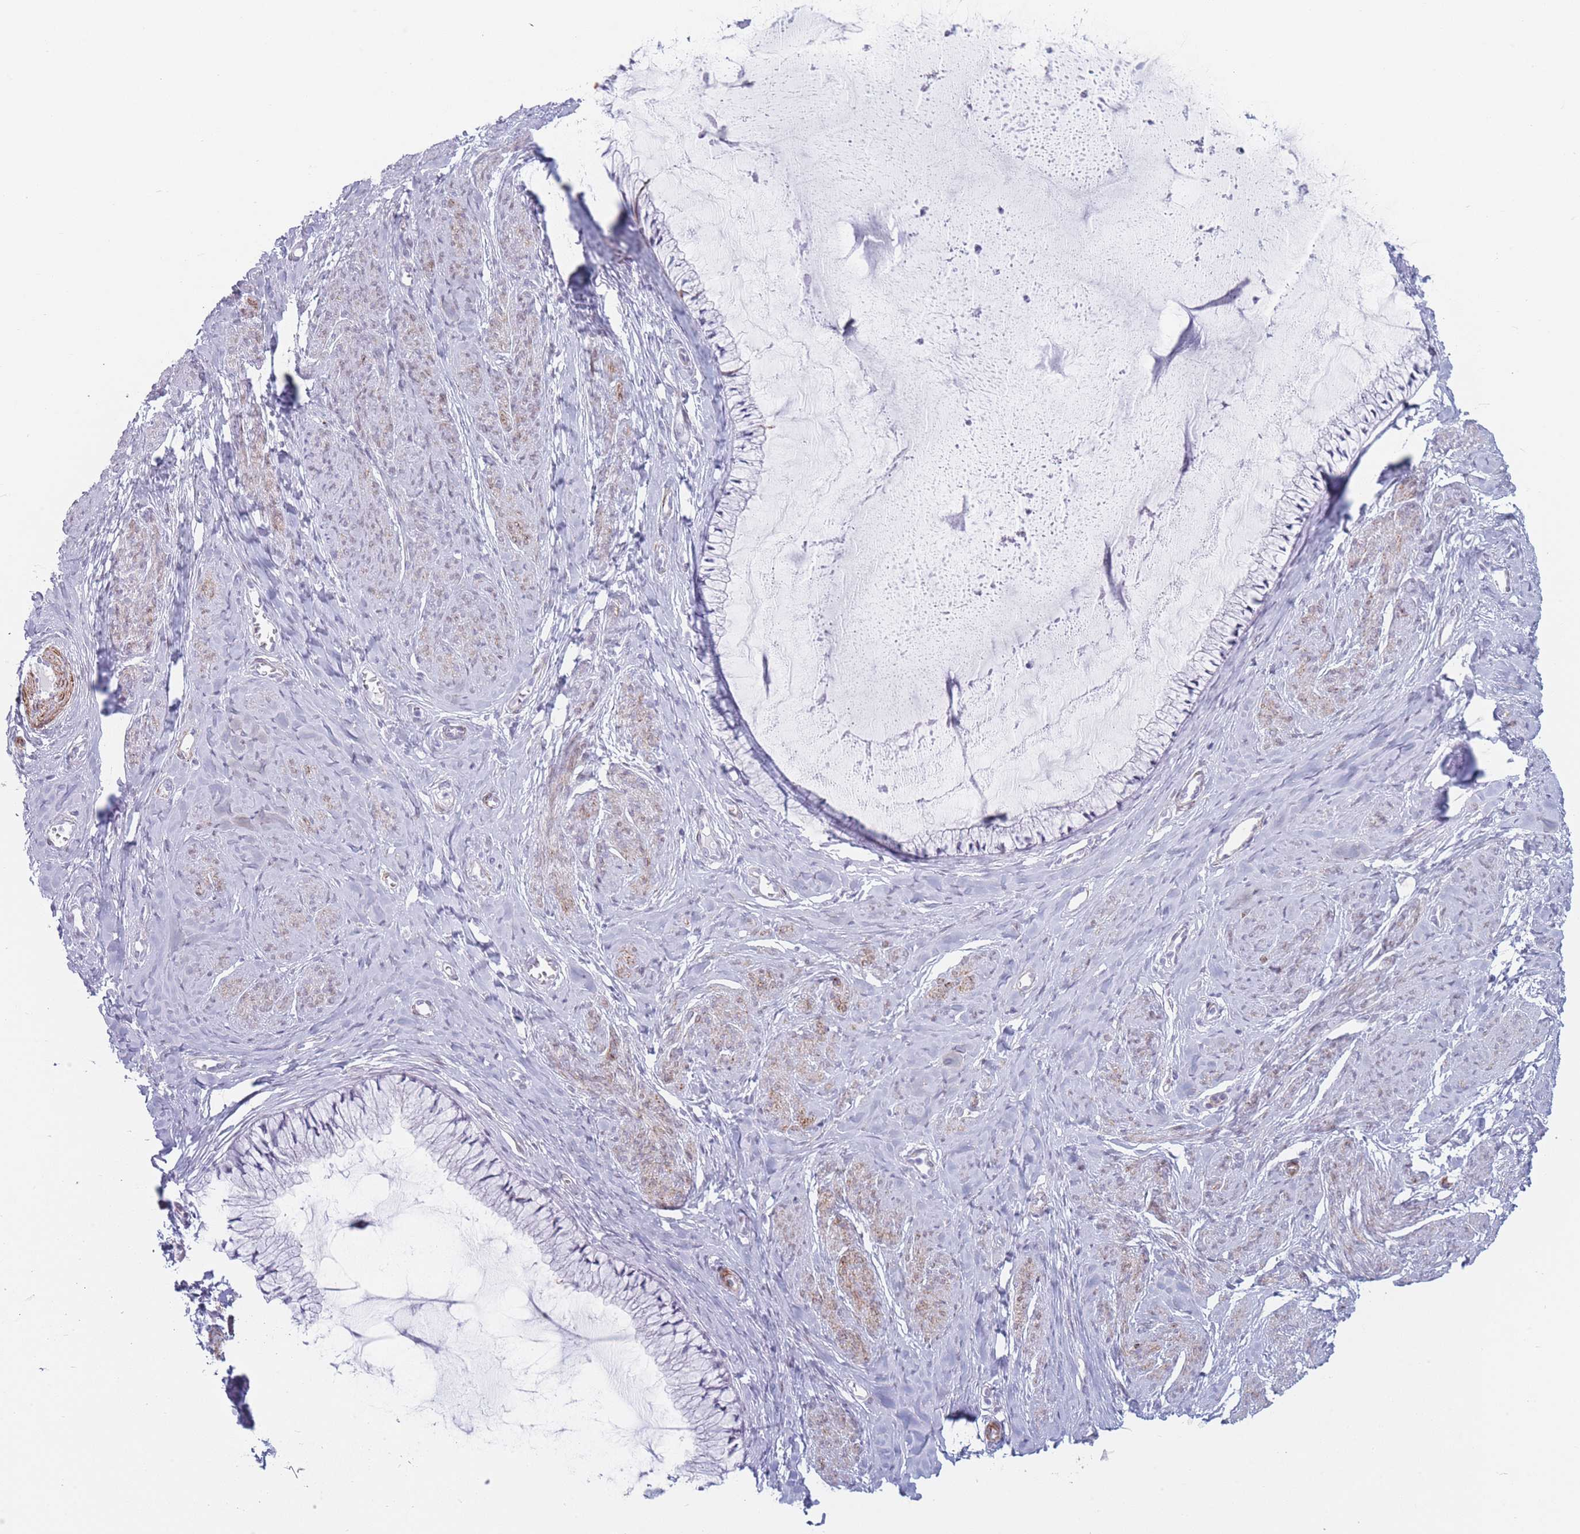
{"staining": {"intensity": "strong", "quantity": "<25%", "location": "cytoplasmic/membranous"}, "tissue": "cervix", "cell_type": "Glandular cells", "image_type": "normal", "snomed": [{"axis": "morphology", "description": "Normal tissue, NOS"}, {"axis": "topography", "description": "Cervix"}], "caption": "Approximately <25% of glandular cells in normal cervix exhibit strong cytoplasmic/membranous protein expression as visualized by brown immunohistochemical staining.", "gene": "IFNA10", "patient": {"sex": "female", "age": 42}}